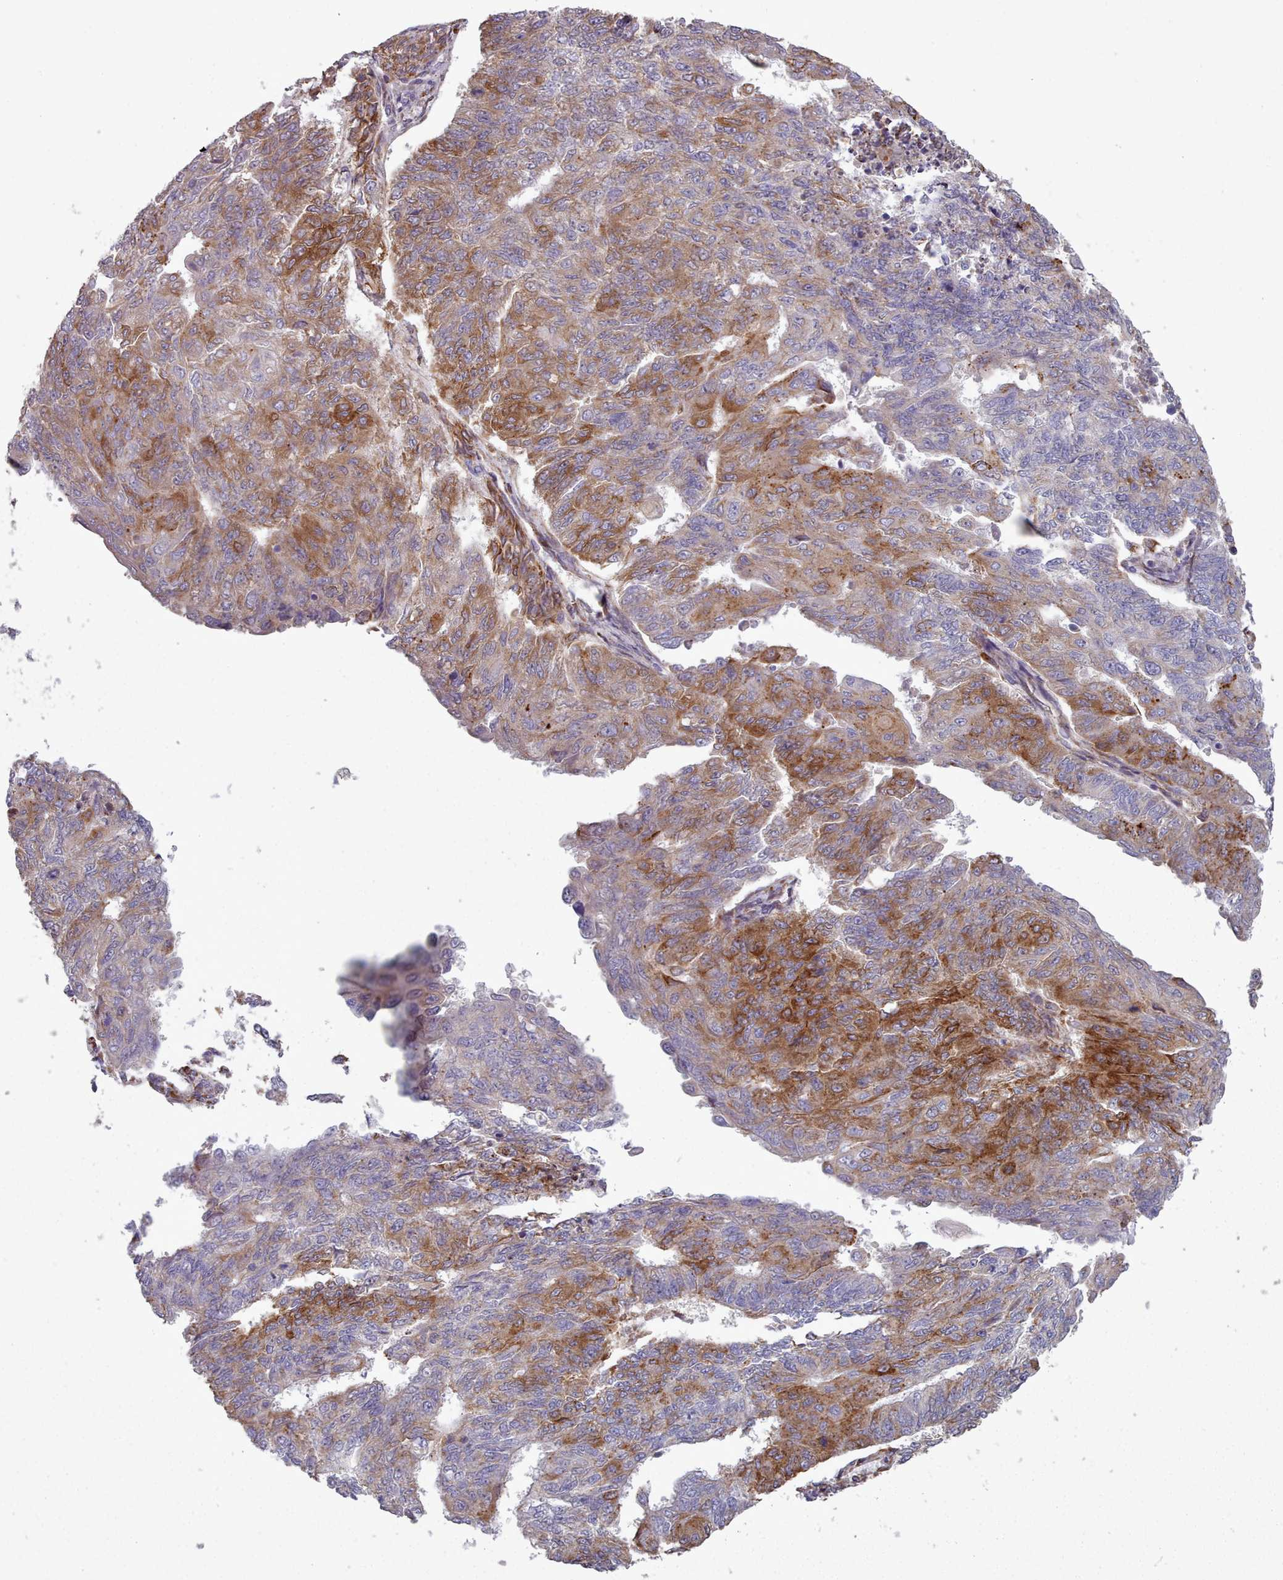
{"staining": {"intensity": "moderate", "quantity": ">75%", "location": "cytoplasmic/membranous"}, "tissue": "endometrial cancer", "cell_type": "Tumor cells", "image_type": "cancer", "snomed": [{"axis": "morphology", "description": "Adenocarcinoma, NOS"}, {"axis": "topography", "description": "Endometrium"}], "caption": "The histopathology image shows staining of endometrial cancer (adenocarcinoma), revealing moderate cytoplasmic/membranous protein staining (brown color) within tumor cells. The staining was performed using DAB (3,3'-diaminobenzidine), with brown indicating positive protein expression. Nuclei are stained blue with hematoxylin.", "gene": "FKBP10", "patient": {"sex": "female", "age": 32}}